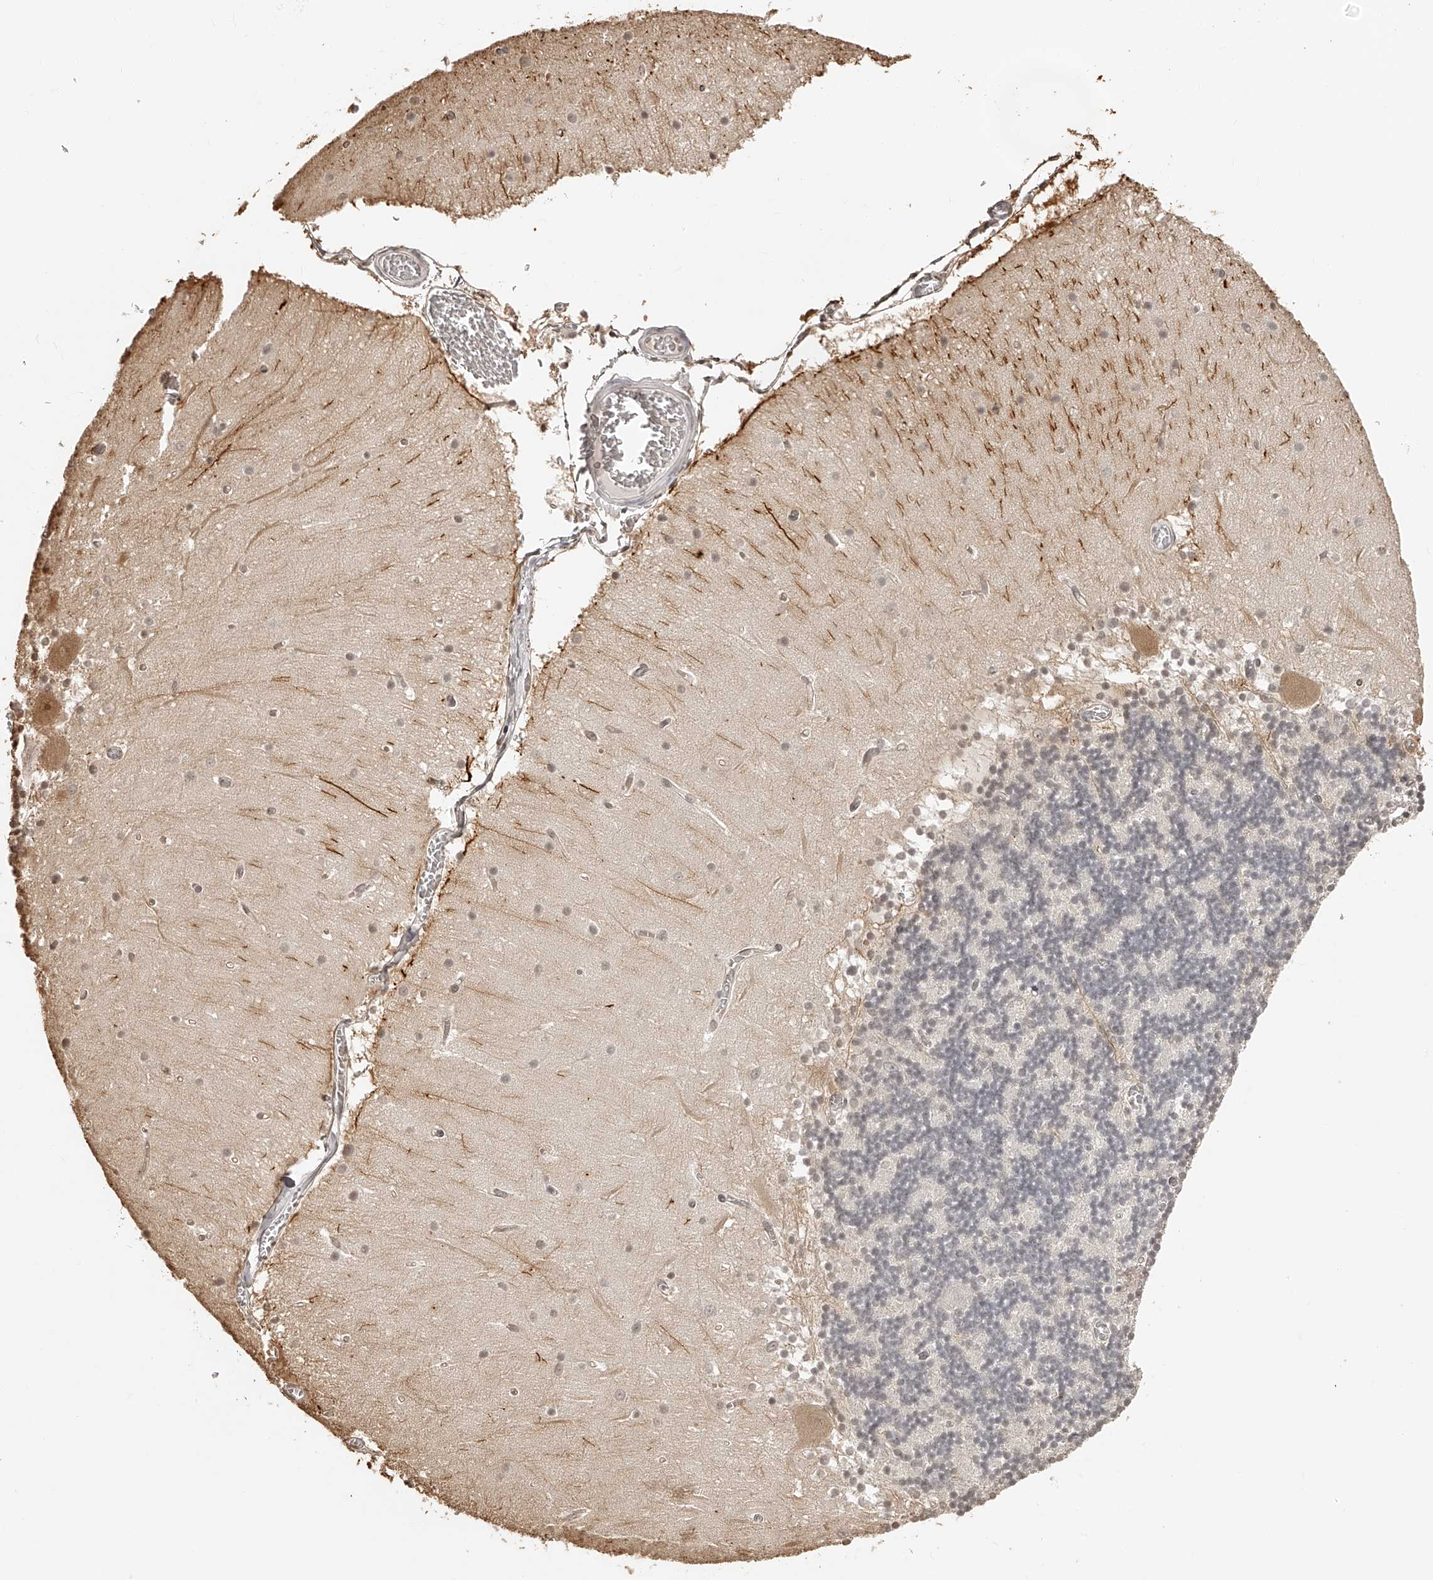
{"staining": {"intensity": "weak", "quantity": "25%-75%", "location": "nuclear"}, "tissue": "cerebellum", "cell_type": "Cells in granular layer", "image_type": "normal", "snomed": [{"axis": "morphology", "description": "Normal tissue, NOS"}, {"axis": "topography", "description": "Cerebellum"}], "caption": "Brown immunohistochemical staining in benign human cerebellum reveals weak nuclear staining in approximately 25%-75% of cells in granular layer. The protein of interest is shown in brown color, while the nuclei are stained blue.", "gene": "ZNF503", "patient": {"sex": "female", "age": 28}}